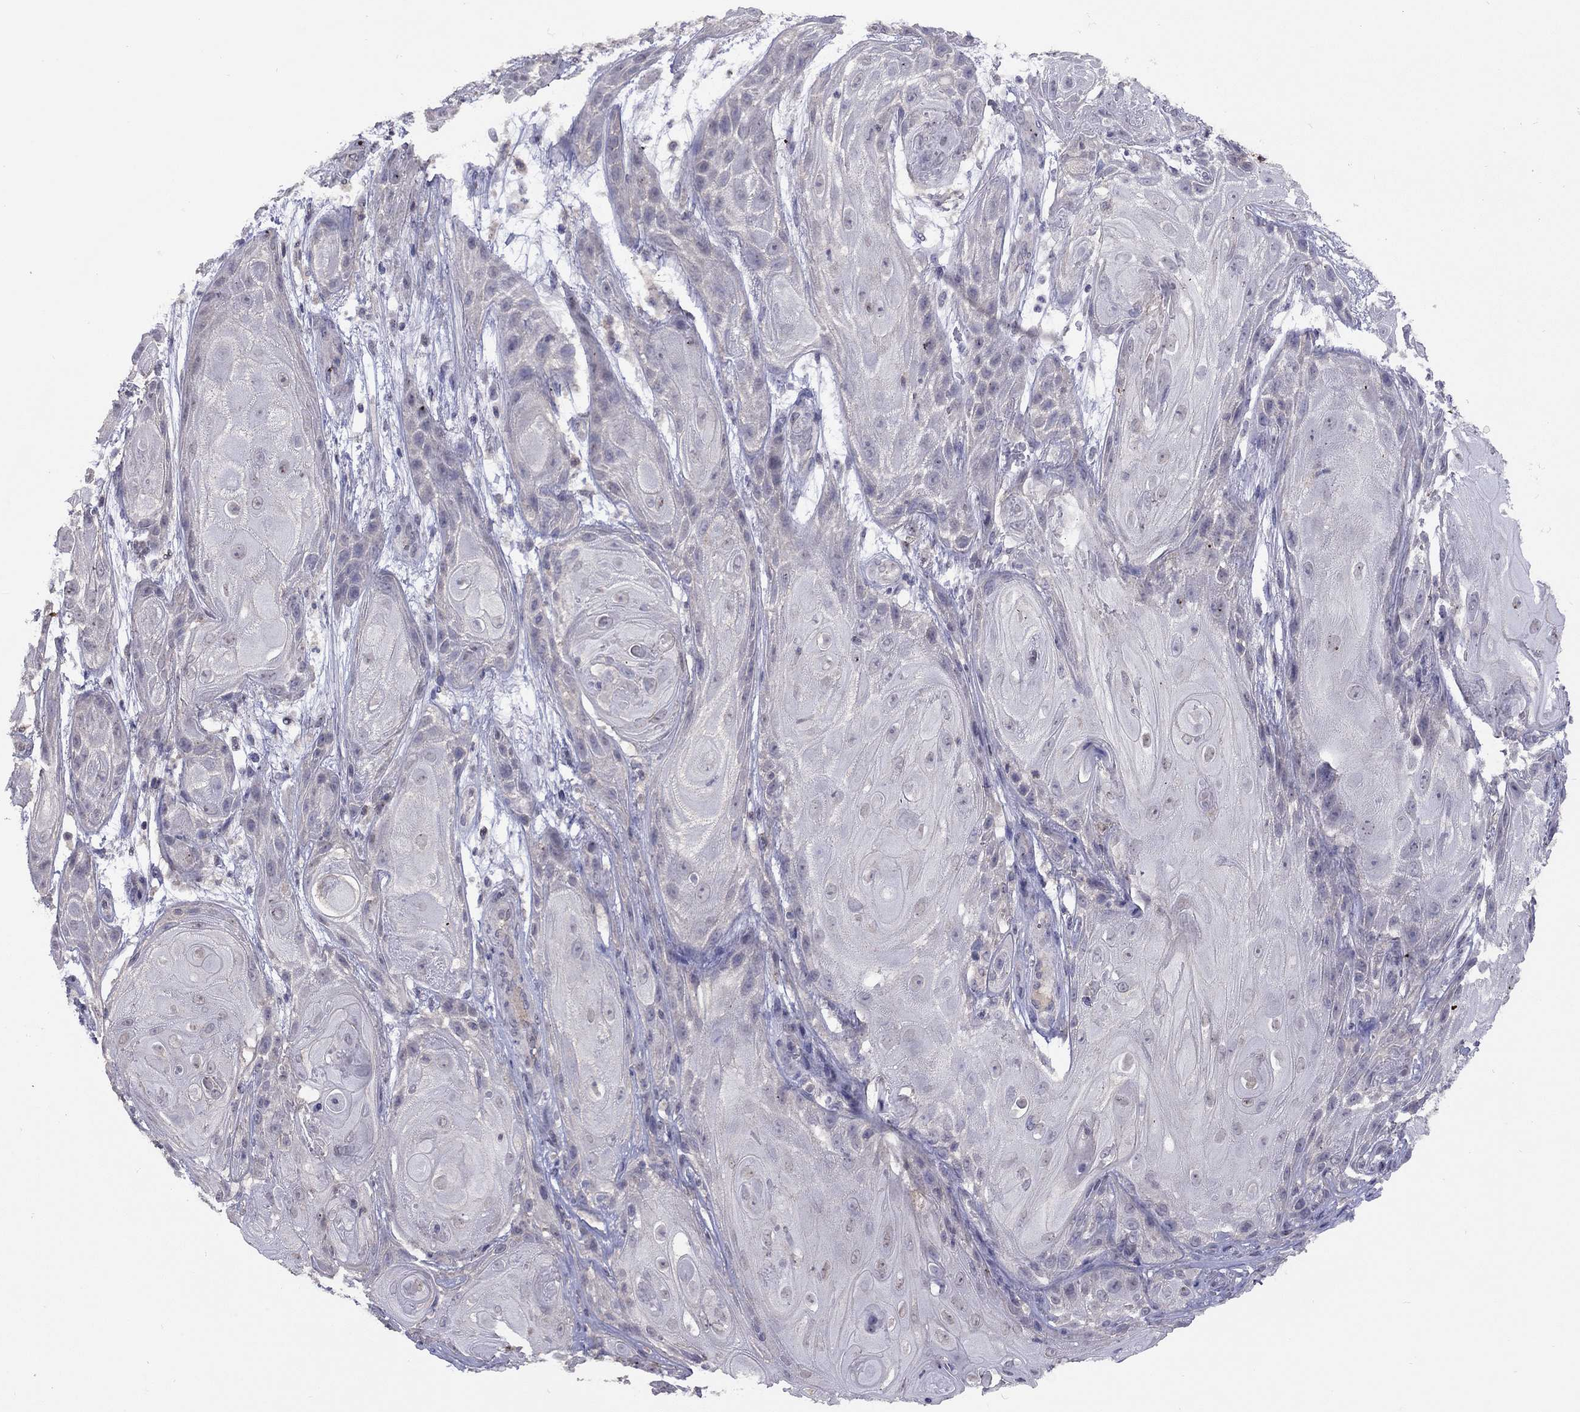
{"staining": {"intensity": "negative", "quantity": "none", "location": "none"}, "tissue": "skin cancer", "cell_type": "Tumor cells", "image_type": "cancer", "snomed": [{"axis": "morphology", "description": "Squamous cell carcinoma, NOS"}, {"axis": "topography", "description": "Skin"}], "caption": "An immunohistochemistry photomicrograph of skin cancer (squamous cell carcinoma) is shown. There is no staining in tumor cells of skin cancer (squamous cell carcinoma).", "gene": "RTP5", "patient": {"sex": "male", "age": 62}}